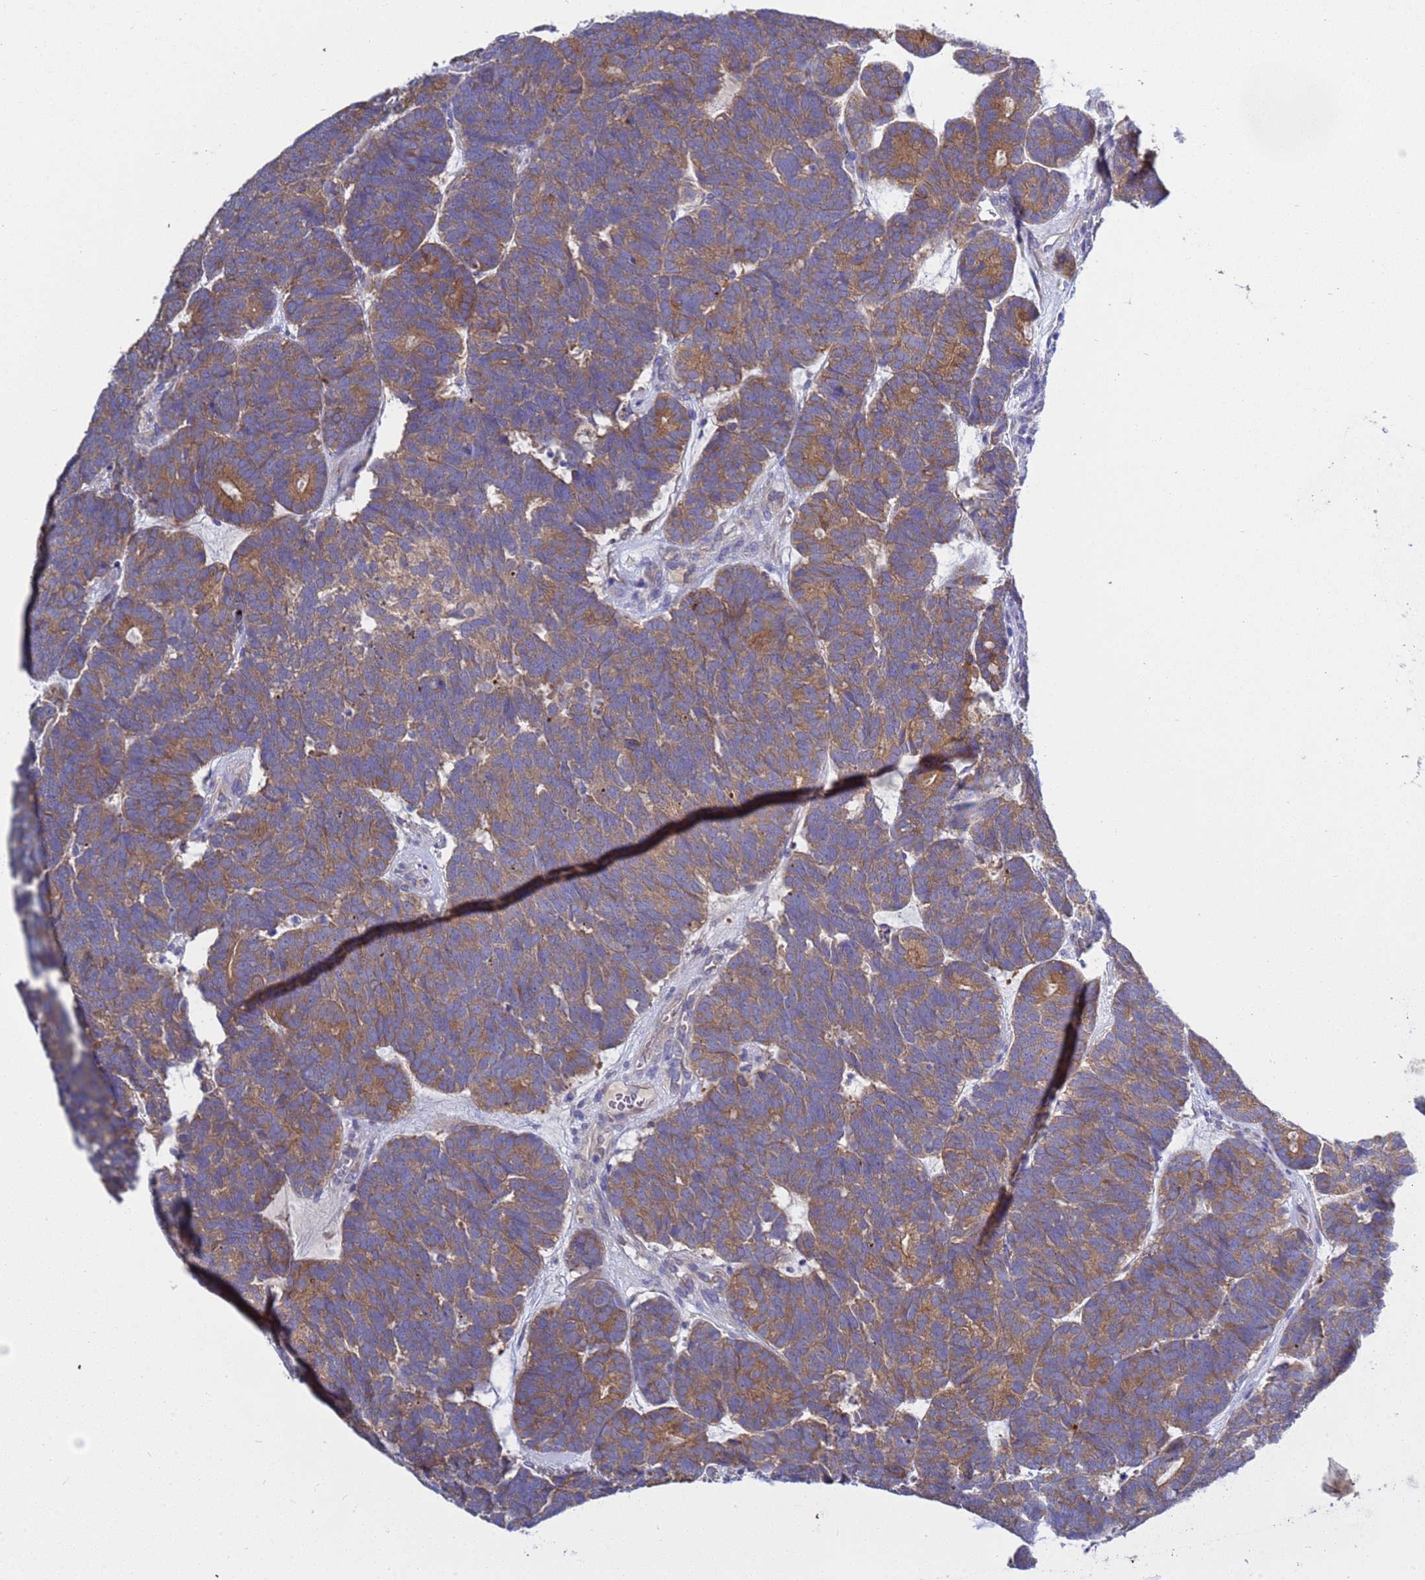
{"staining": {"intensity": "moderate", "quantity": ">75%", "location": "cytoplasmic/membranous"}, "tissue": "head and neck cancer", "cell_type": "Tumor cells", "image_type": "cancer", "snomed": [{"axis": "morphology", "description": "Adenocarcinoma, NOS"}, {"axis": "topography", "description": "Head-Neck"}], "caption": "Protein staining of head and neck cancer tissue displays moderate cytoplasmic/membranous positivity in approximately >75% of tumor cells. (DAB IHC with brightfield microscopy, high magnification).", "gene": "RC3H2", "patient": {"sex": "female", "age": 81}}